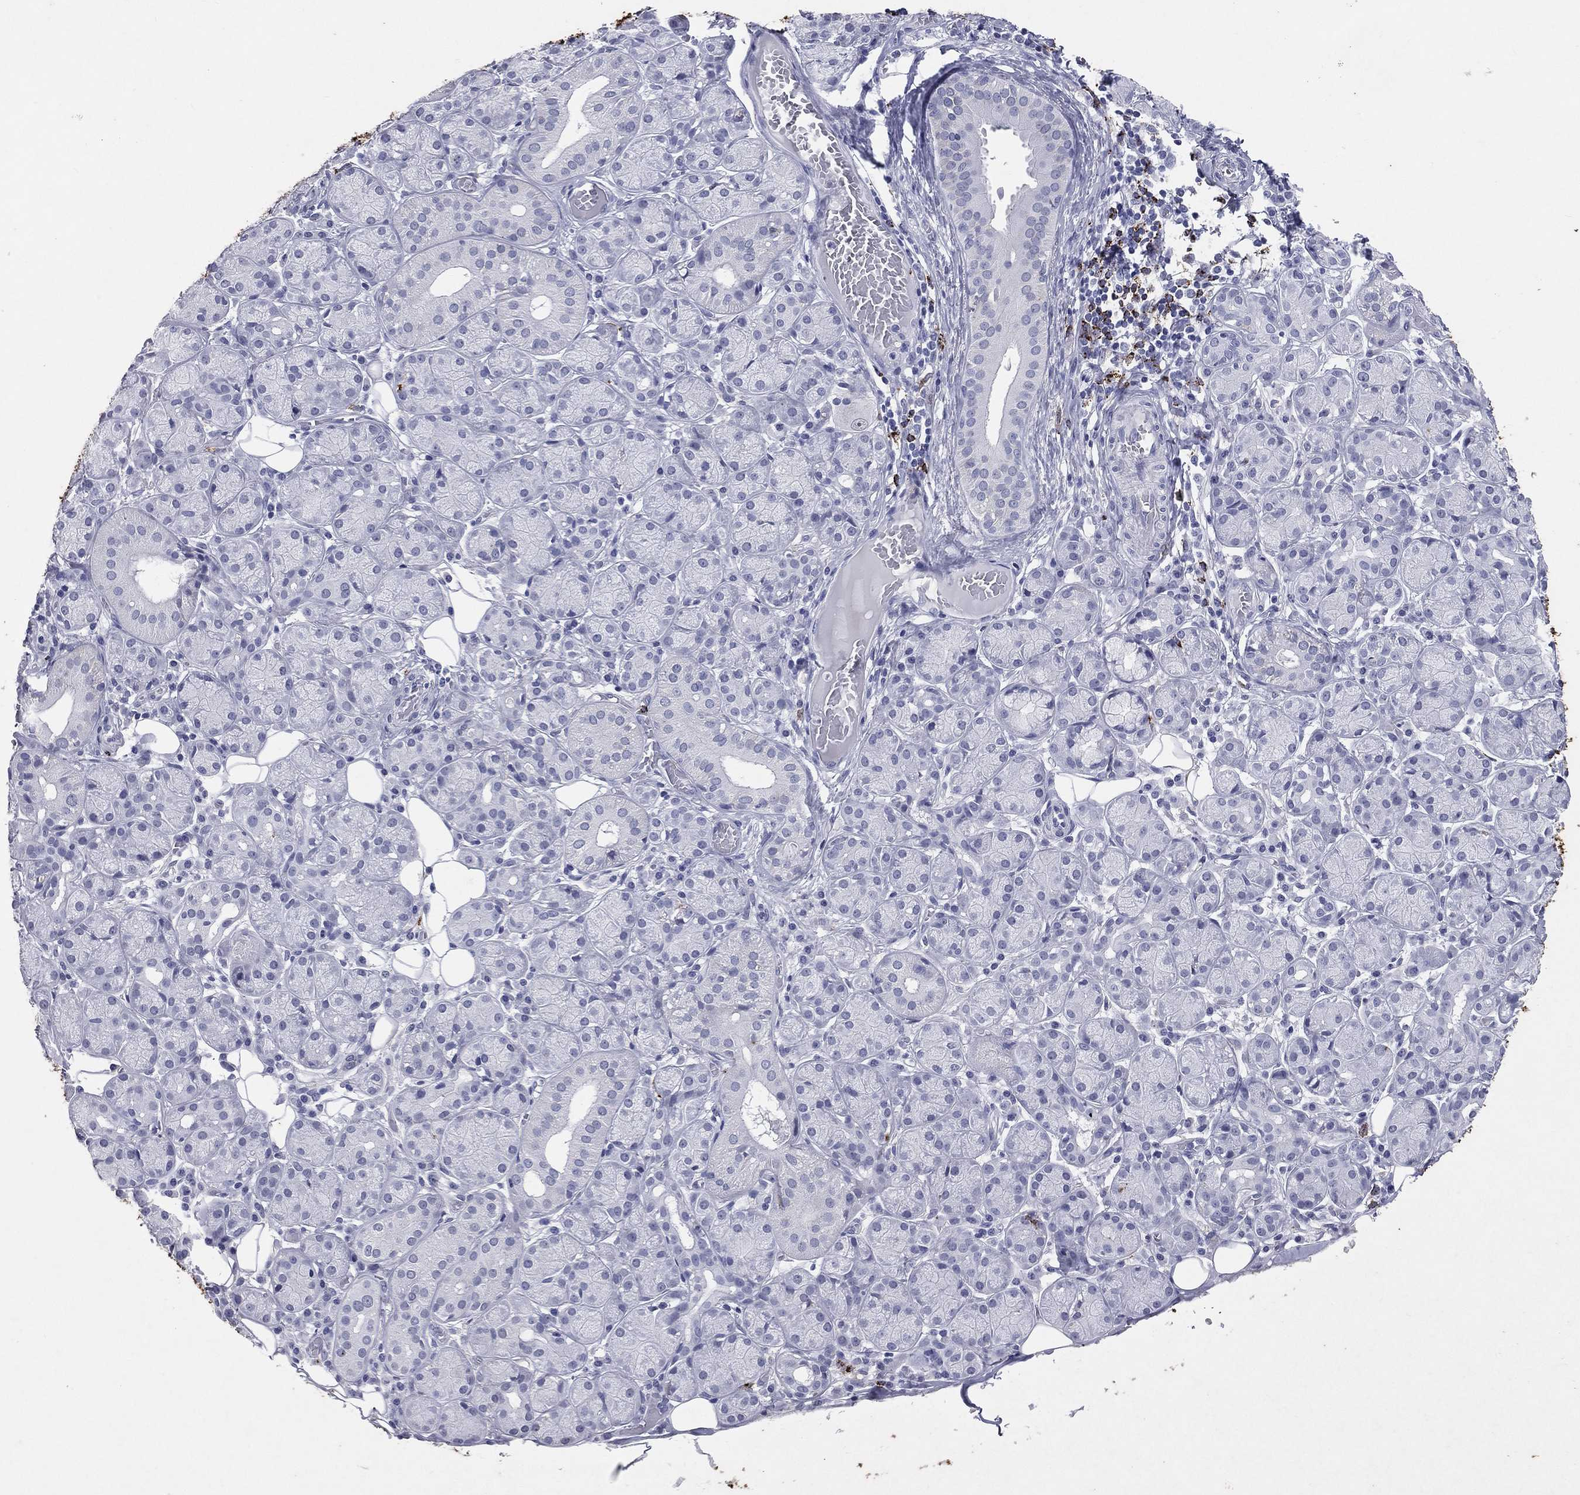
{"staining": {"intensity": "negative", "quantity": "none", "location": "none"}, "tissue": "salivary gland", "cell_type": "Glandular cells", "image_type": "normal", "snomed": [{"axis": "morphology", "description": "Normal tissue, NOS"}, {"axis": "topography", "description": "Salivary gland"}], "caption": "This image is of normal salivary gland stained with immunohistochemistry (IHC) to label a protein in brown with the nuclei are counter-stained blue. There is no staining in glandular cells.", "gene": "HLA", "patient": {"sex": "male", "age": 71}}